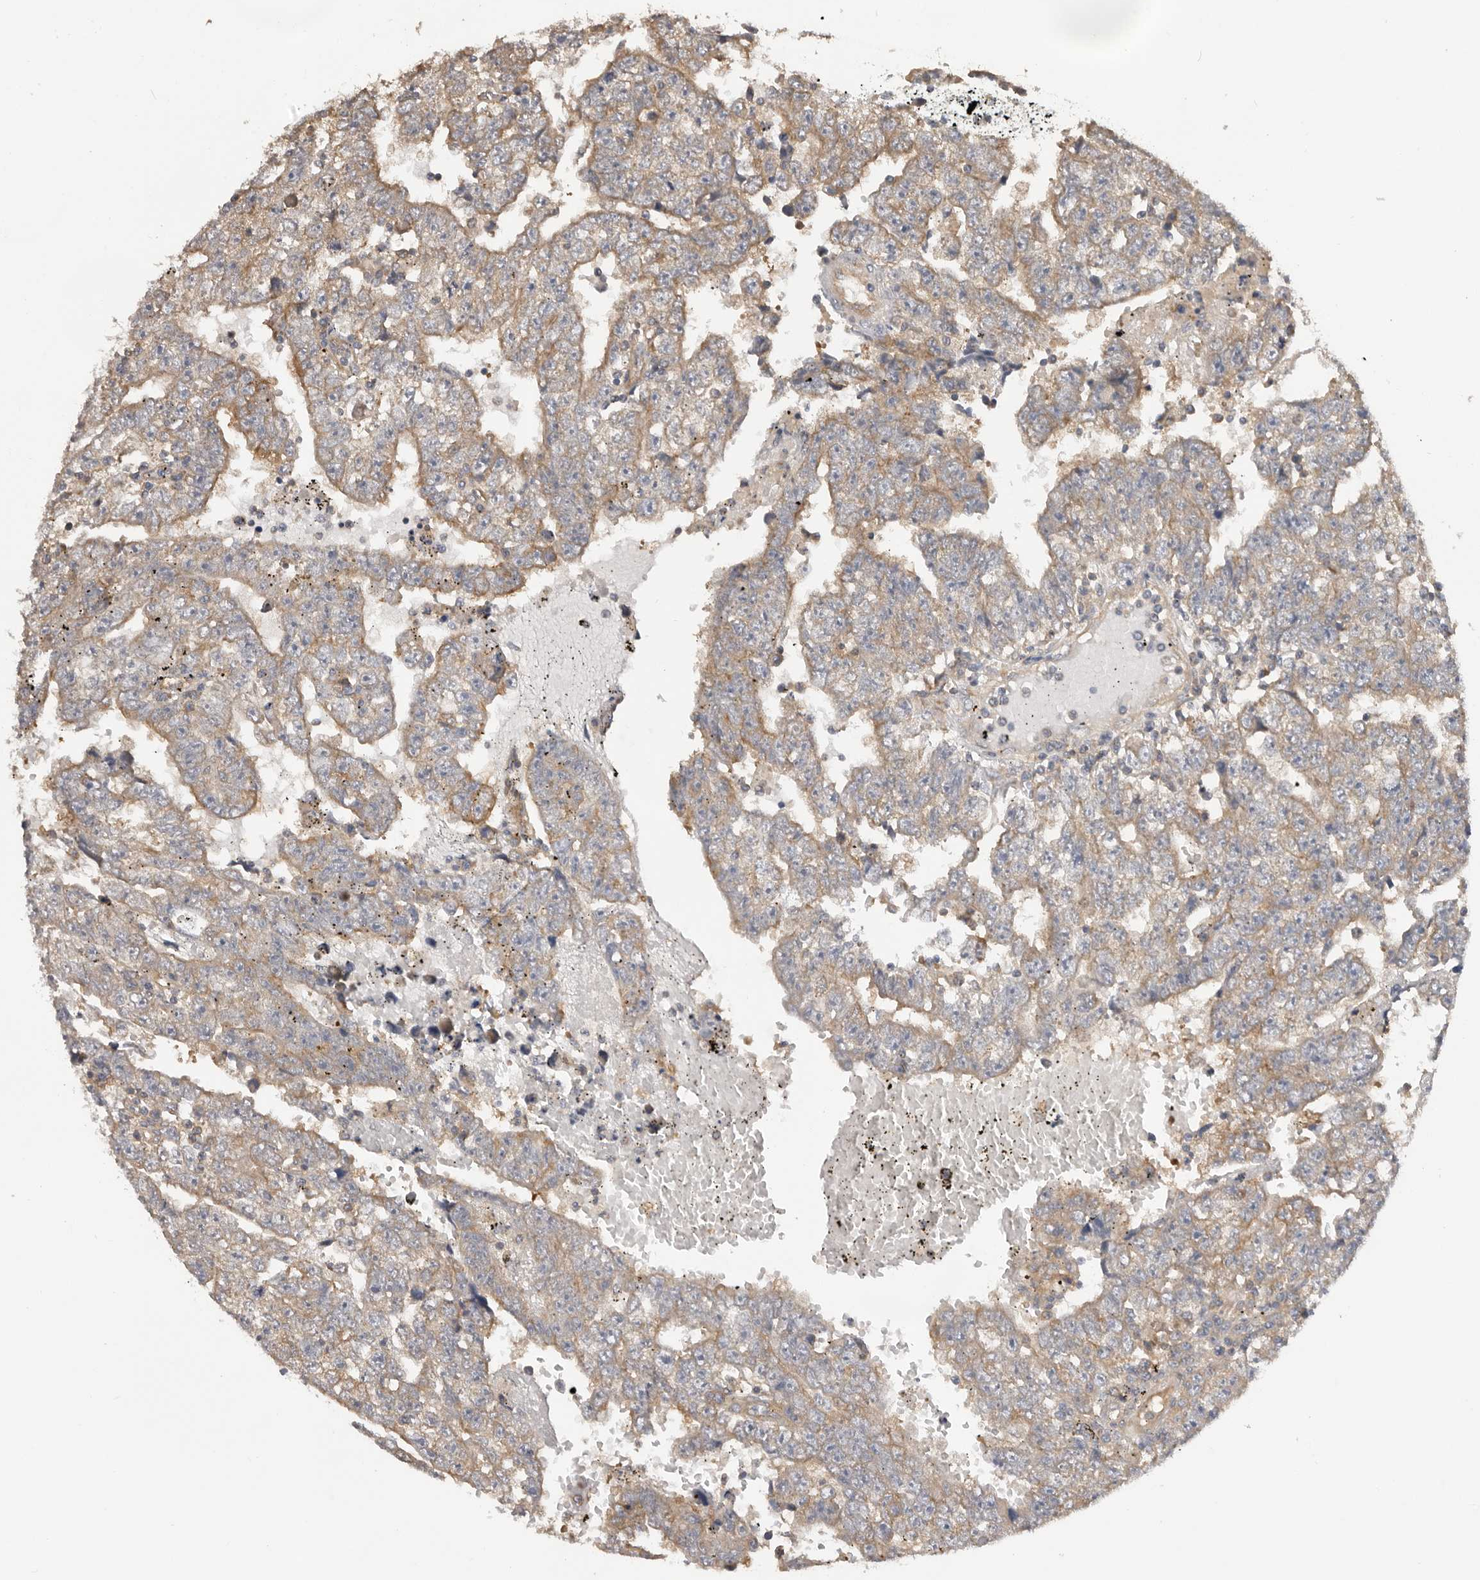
{"staining": {"intensity": "moderate", "quantity": ">75%", "location": "cytoplasmic/membranous"}, "tissue": "testis cancer", "cell_type": "Tumor cells", "image_type": "cancer", "snomed": [{"axis": "morphology", "description": "Carcinoma, Embryonal, NOS"}, {"axis": "topography", "description": "Testis"}], "caption": "IHC of human testis cancer (embryonal carcinoma) demonstrates medium levels of moderate cytoplasmic/membranous staining in about >75% of tumor cells.", "gene": "PPP1R42", "patient": {"sex": "male", "age": 25}}